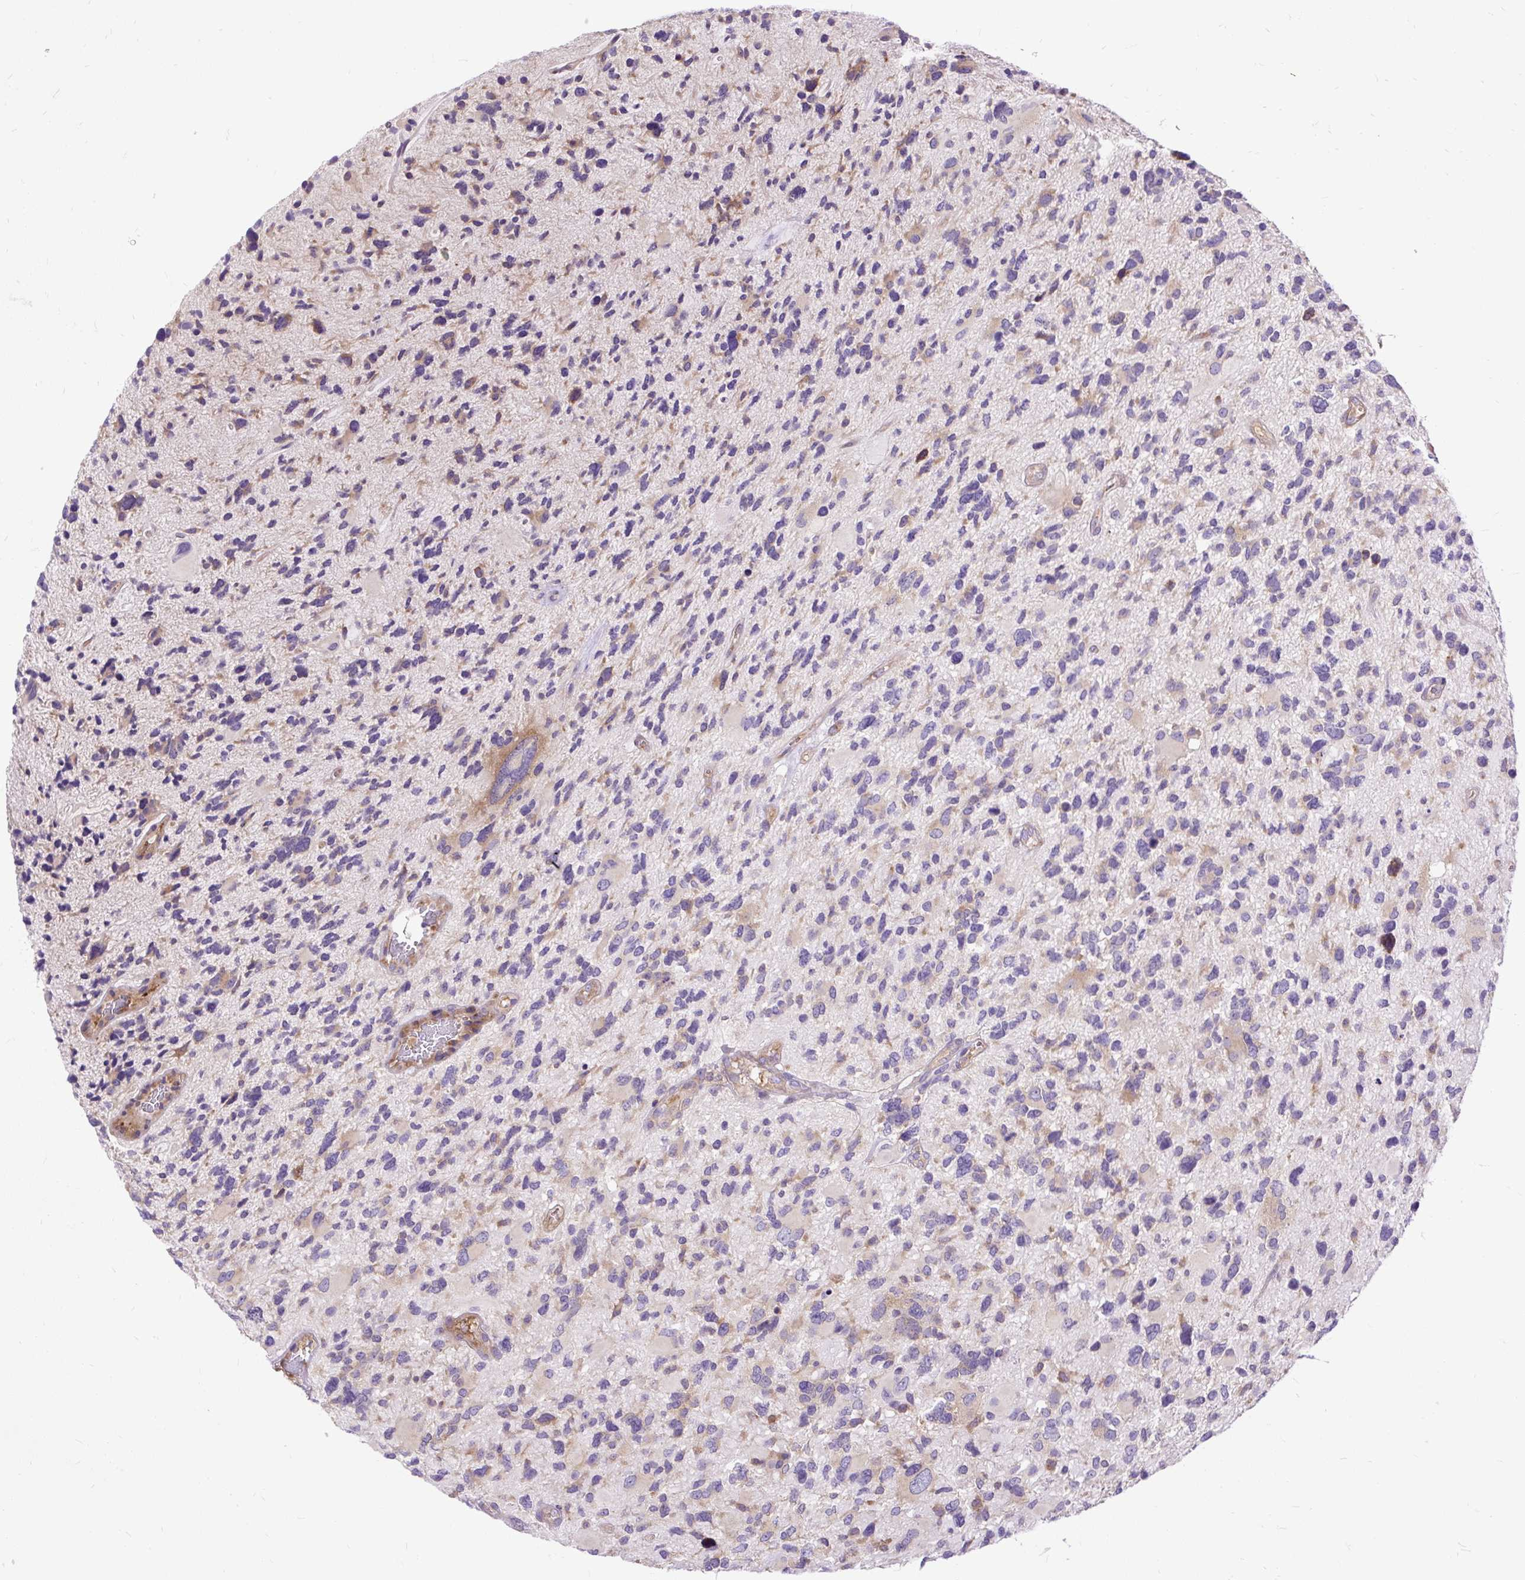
{"staining": {"intensity": "moderate", "quantity": "<25%", "location": "cytoplasmic/membranous"}, "tissue": "glioma", "cell_type": "Tumor cells", "image_type": "cancer", "snomed": [{"axis": "morphology", "description": "Glioma, malignant, High grade"}, {"axis": "topography", "description": "Brain"}], "caption": "Immunohistochemistry (IHC) of malignant glioma (high-grade) demonstrates low levels of moderate cytoplasmic/membranous expression in about <25% of tumor cells.", "gene": "RPS5", "patient": {"sex": "female", "age": 11}}